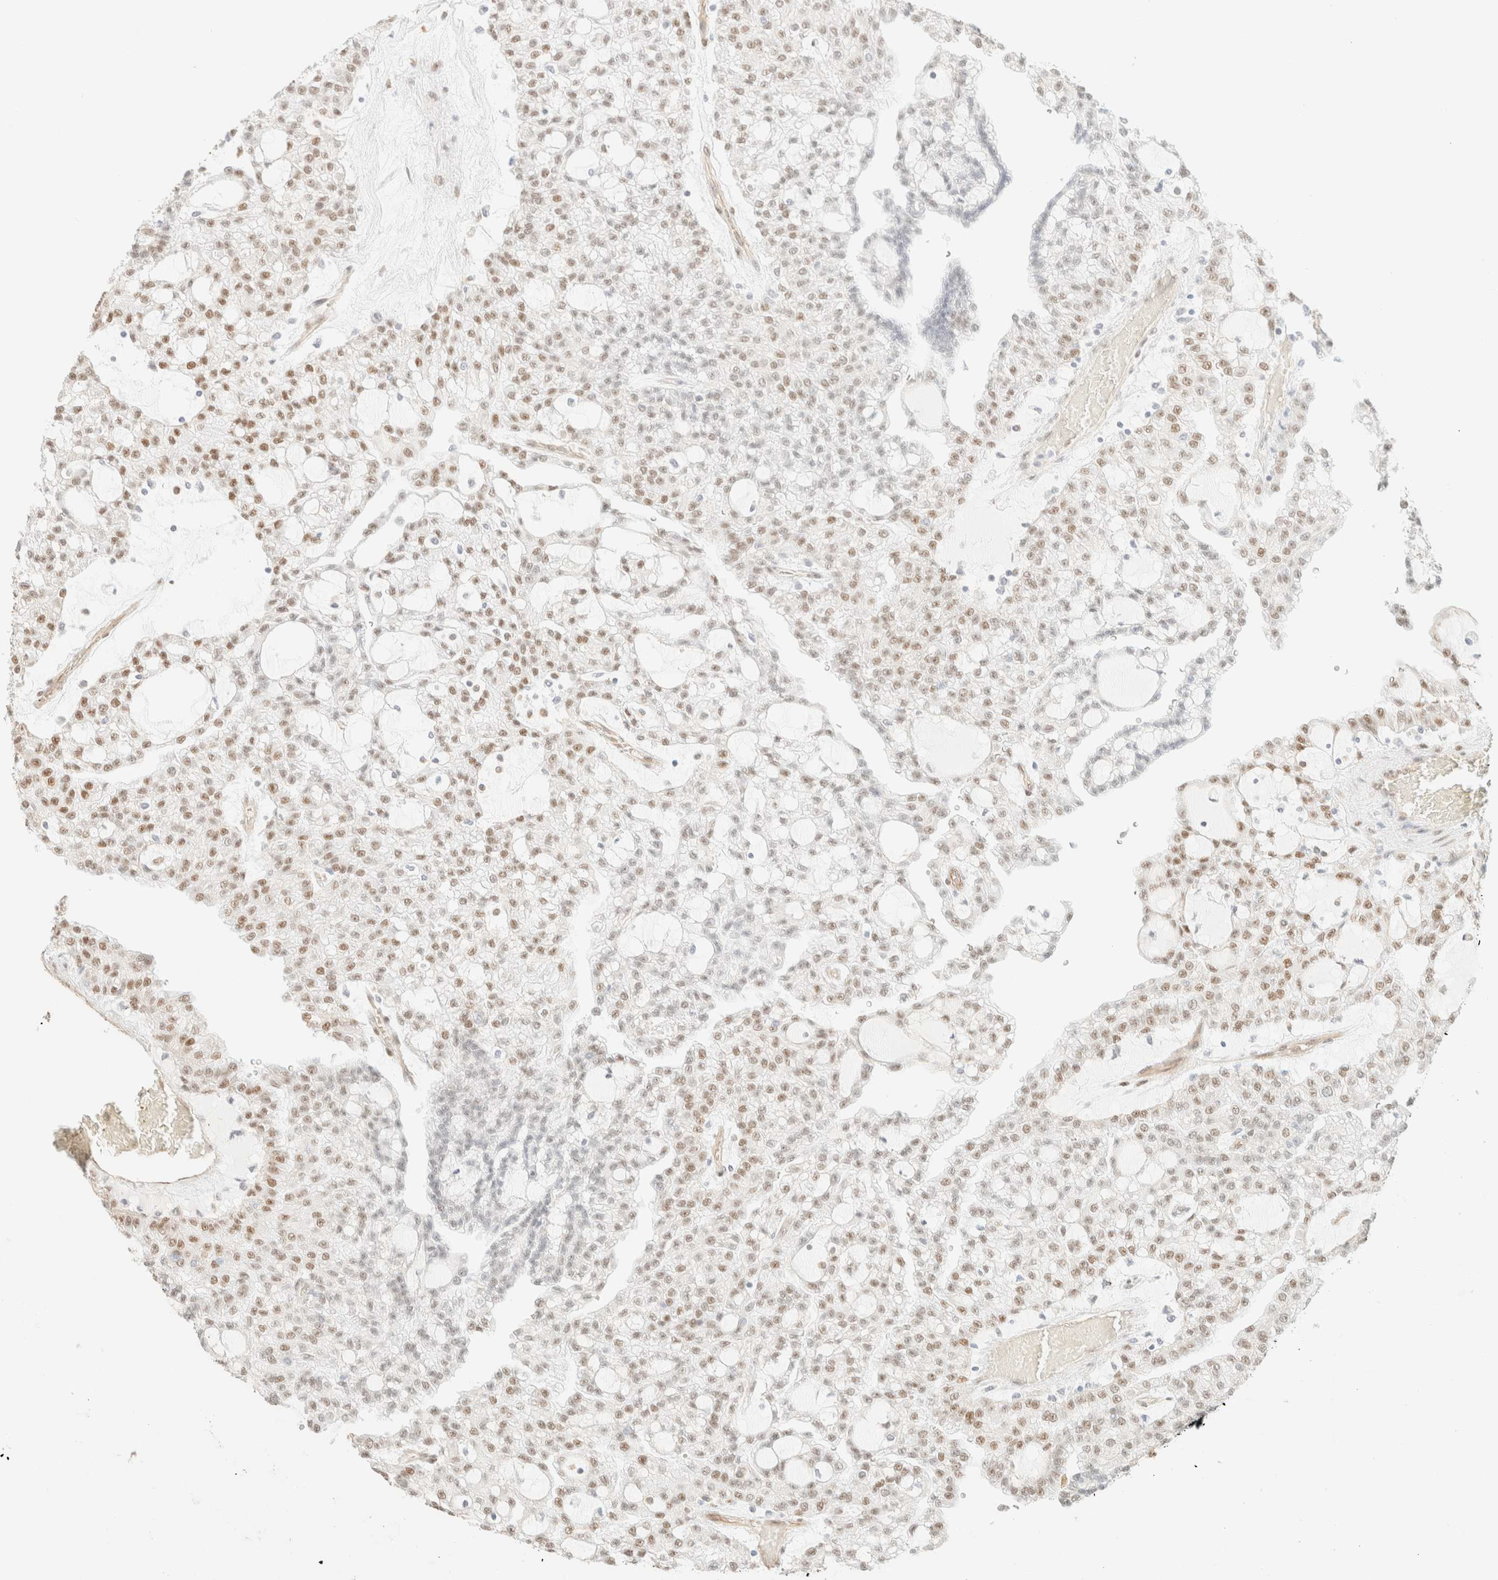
{"staining": {"intensity": "weak", "quantity": "<25%", "location": "nuclear"}, "tissue": "renal cancer", "cell_type": "Tumor cells", "image_type": "cancer", "snomed": [{"axis": "morphology", "description": "Adenocarcinoma, NOS"}, {"axis": "topography", "description": "Kidney"}], "caption": "Immunohistochemistry (IHC) photomicrograph of human renal adenocarcinoma stained for a protein (brown), which exhibits no positivity in tumor cells. Nuclei are stained in blue.", "gene": "ZSCAN18", "patient": {"sex": "male", "age": 63}}